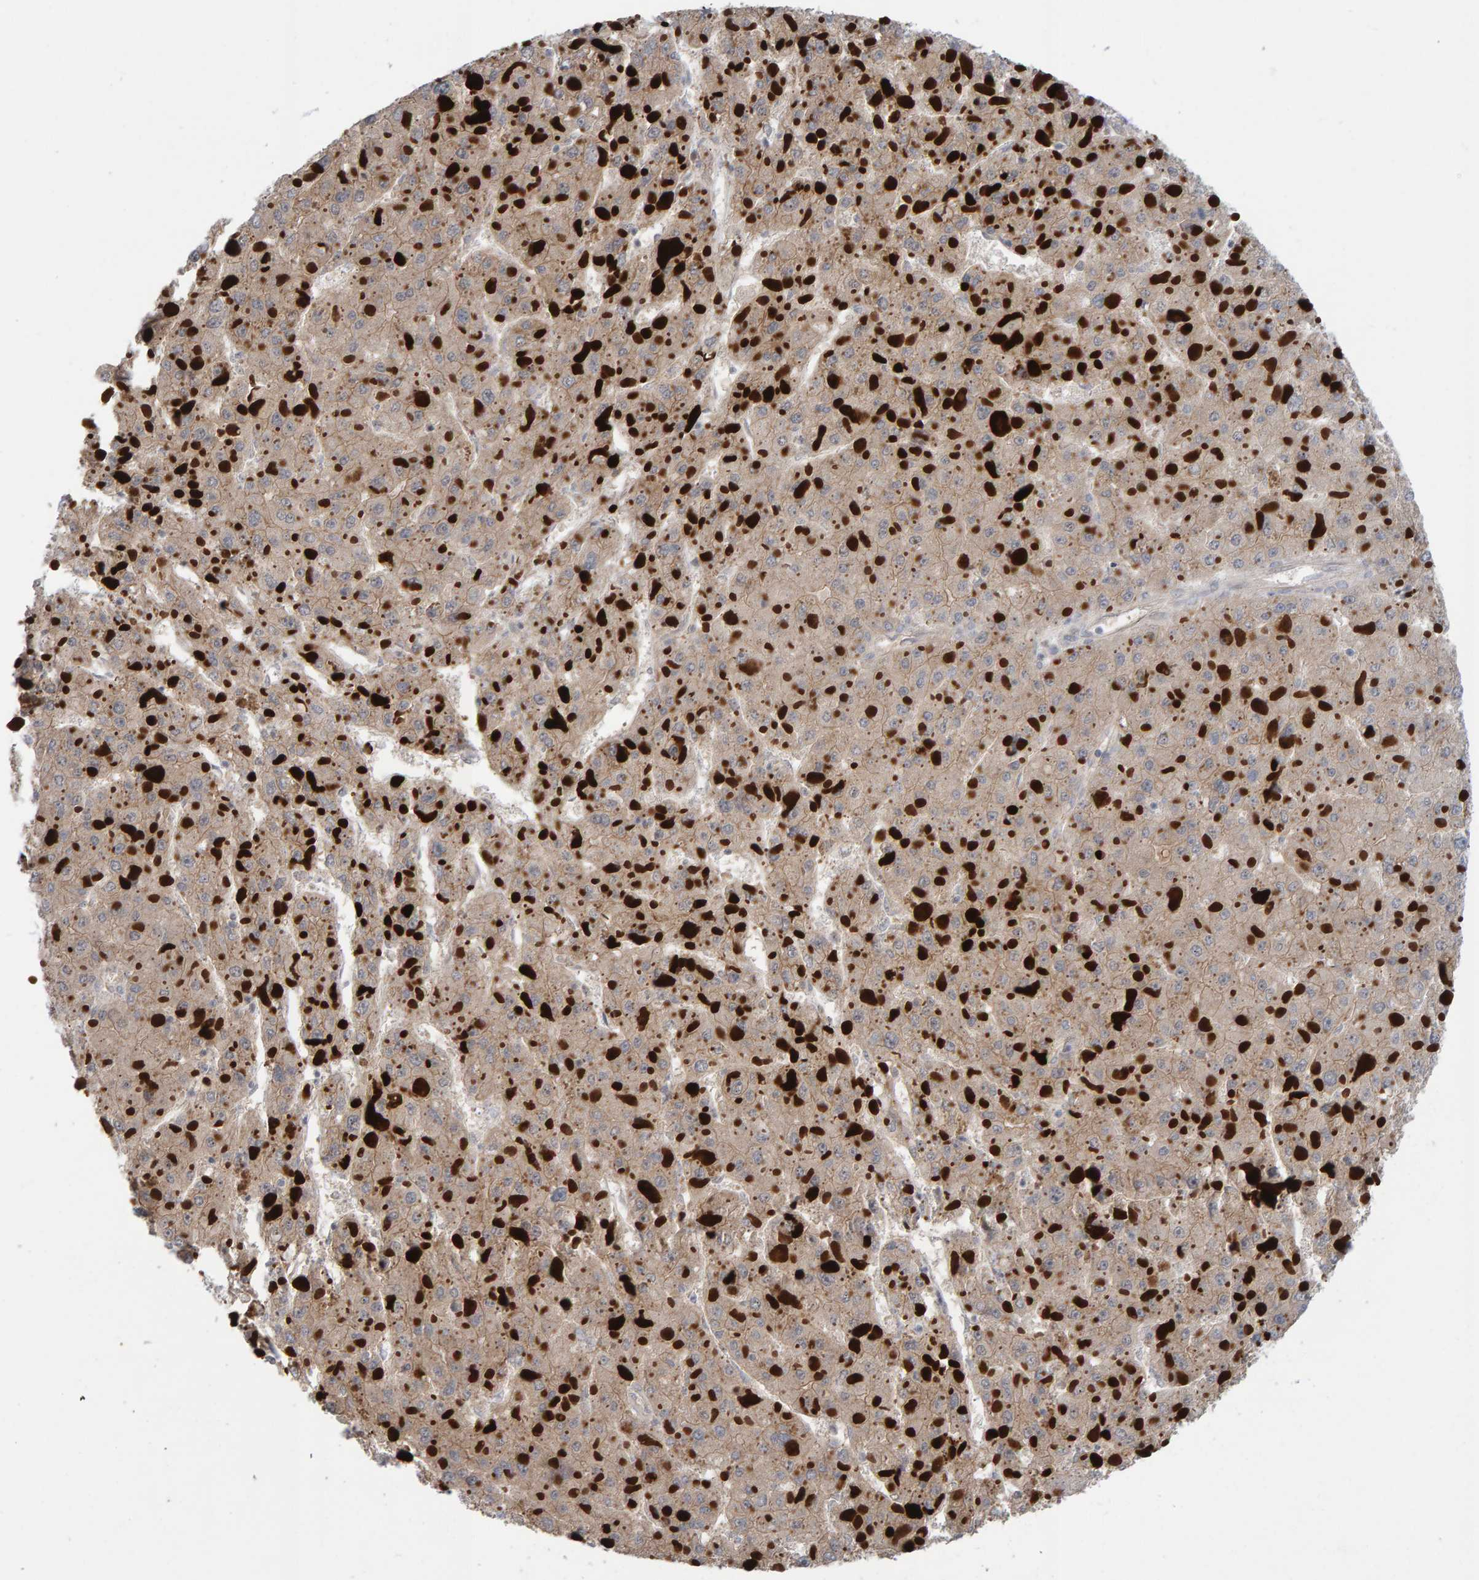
{"staining": {"intensity": "weak", "quantity": ">75%", "location": "cytoplasmic/membranous"}, "tissue": "liver cancer", "cell_type": "Tumor cells", "image_type": "cancer", "snomed": [{"axis": "morphology", "description": "Carcinoma, Hepatocellular, NOS"}, {"axis": "topography", "description": "Liver"}], "caption": "Liver cancer was stained to show a protein in brown. There is low levels of weak cytoplasmic/membranous positivity in about >75% of tumor cells.", "gene": "LRSAM1", "patient": {"sex": "female", "age": 73}}